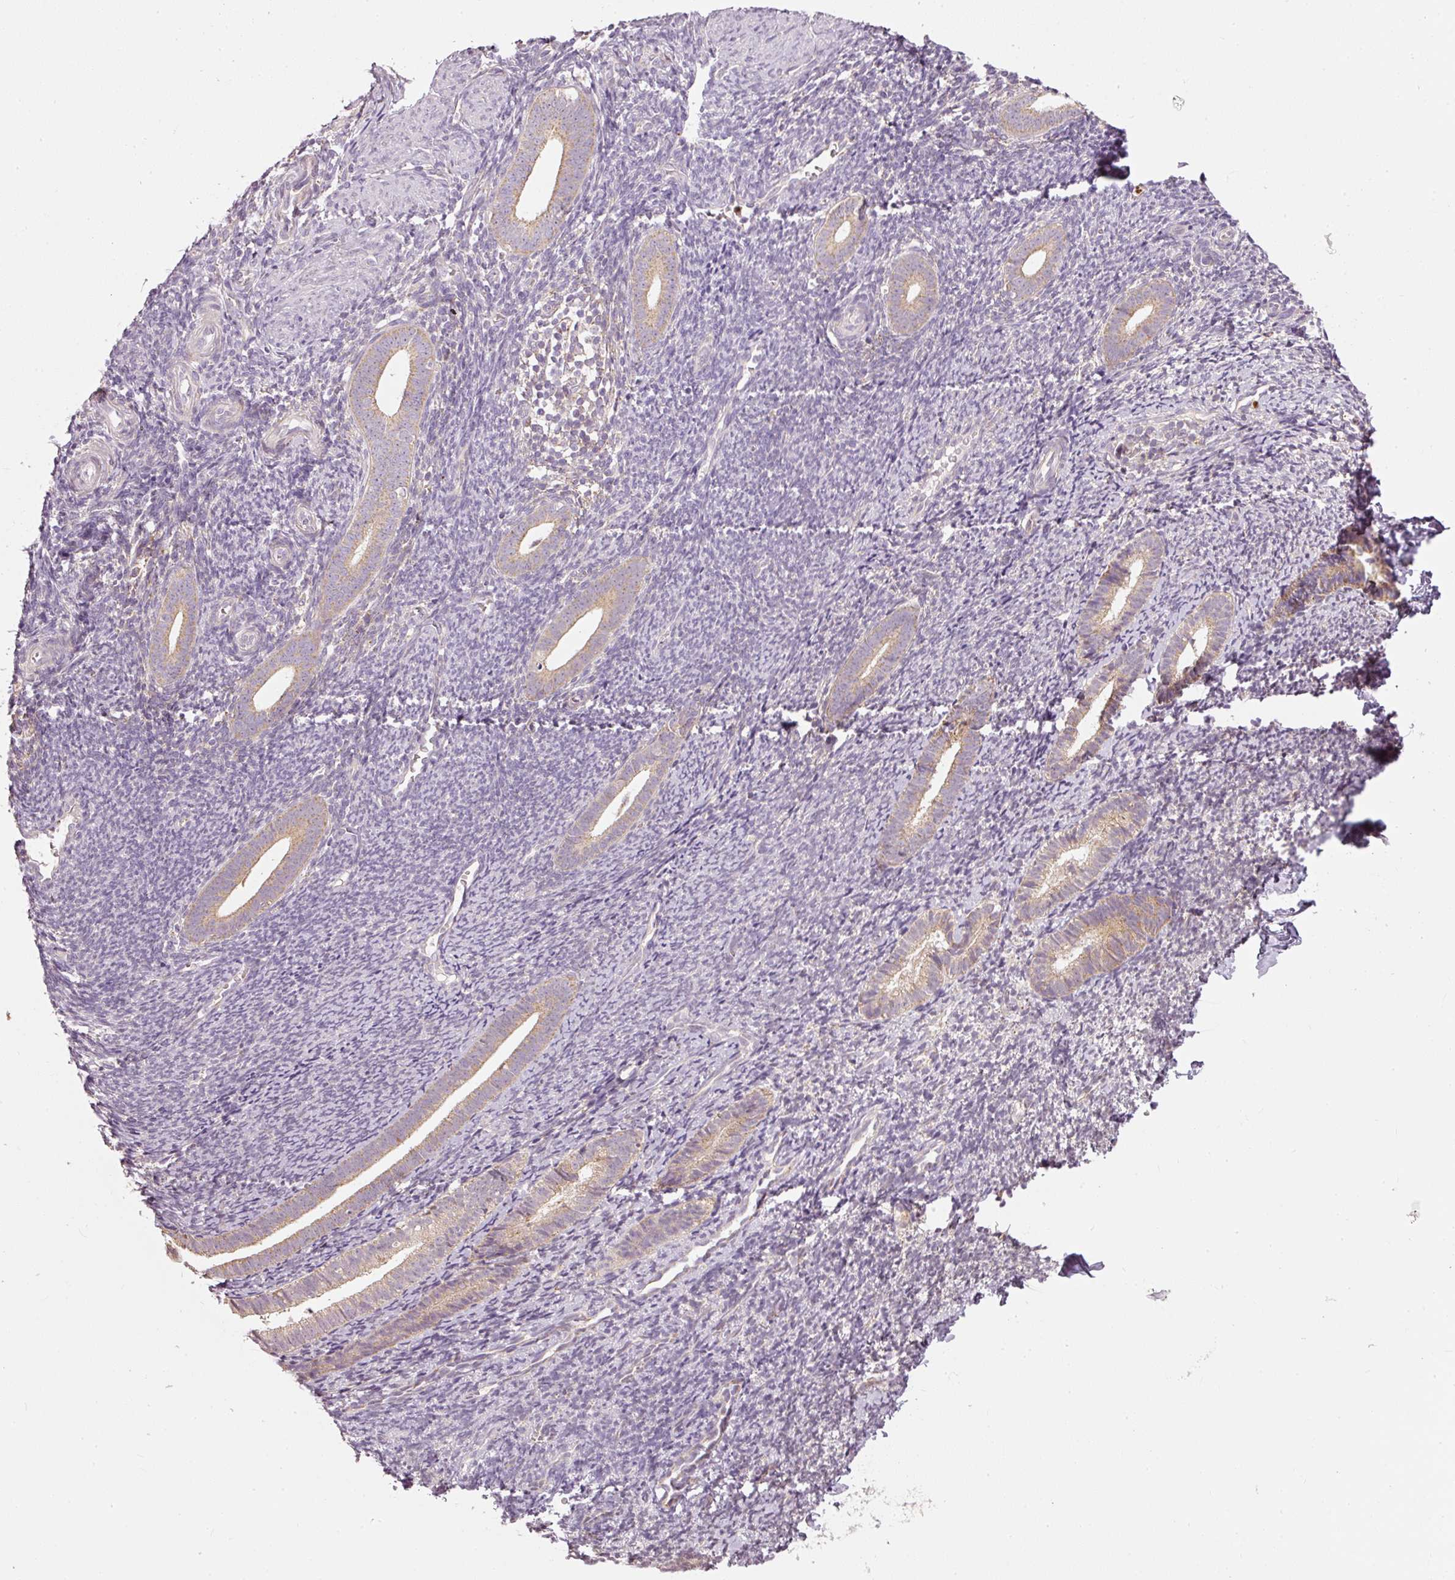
{"staining": {"intensity": "negative", "quantity": "none", "location": "none"}, "tissue": "endometrium", "cell_type": "Cells in endometrial stroma", "image_type": "normal", "snomed": [{"axis": "morphology", "description": "Normal tissue, NOS"}, {"axis": "topography", "description": "Endometrium"}], "caption": "DAB immunohistochemical staining of benign endometrium reveals no significant staining in cells in endometrial stroma.", "gene": "MTHFD1L", "patient": {"sex": "female", "age": 39}}